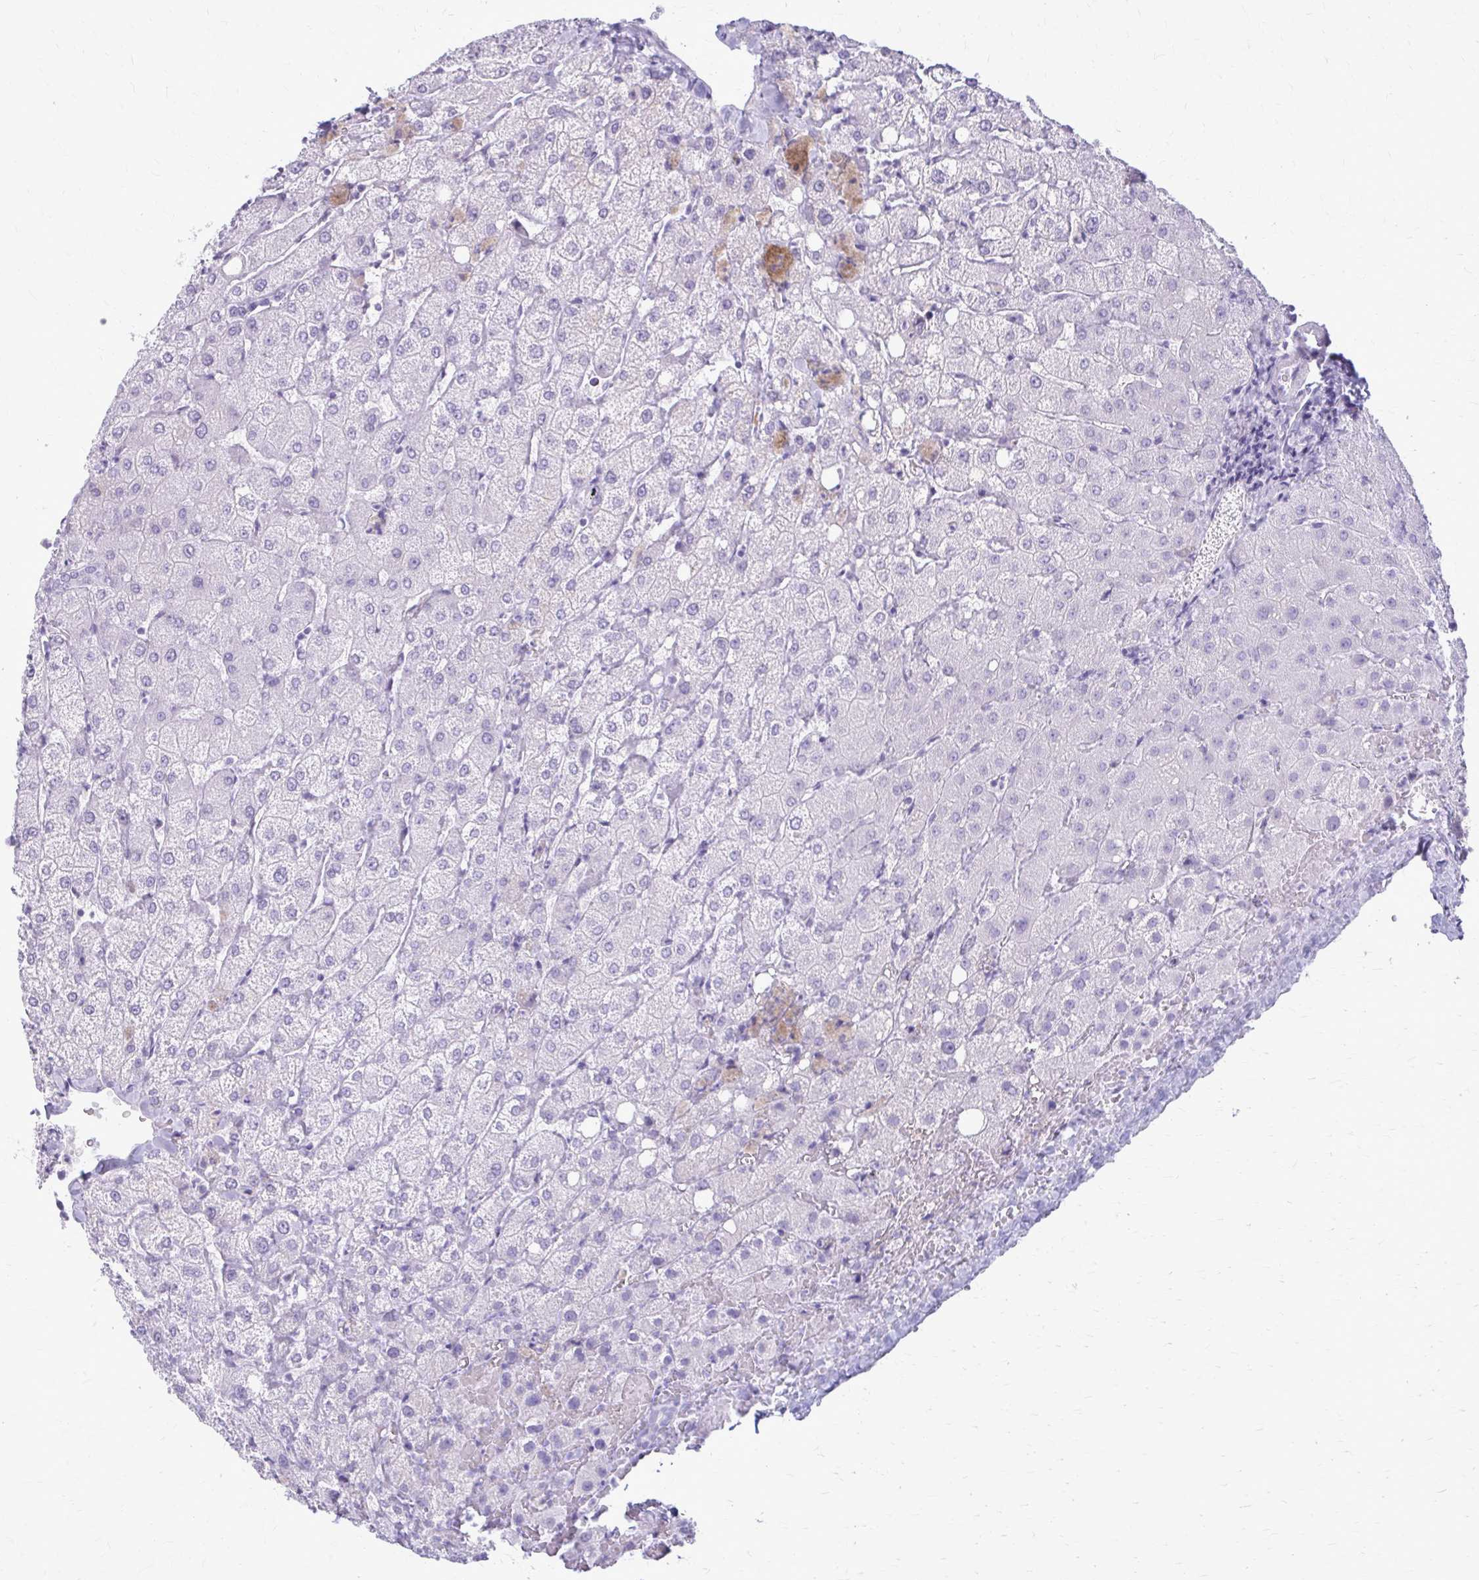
{"staining": {"intensity": "negative", "quantity": "none", "location": "none"}, "tissue": "liver", "cell_type": "Cholangiocytes", "image_type": "normal", "snomed": [{"axis": "morphology", "description": "Normal tissue, NOS"}, {"axis": "topography", "description": "Liver"}], "caption": "High power microscopy histopathology image of an immunohistochemistry micrograph of normal liver, revealing no significant staining in cholangiocytes. The staining is performed using DAB brown chromogen with nuclei counter-stained in using hematoxylin.", "gene": "KRT5", "patient": {"sex": "female", "age": 54}}